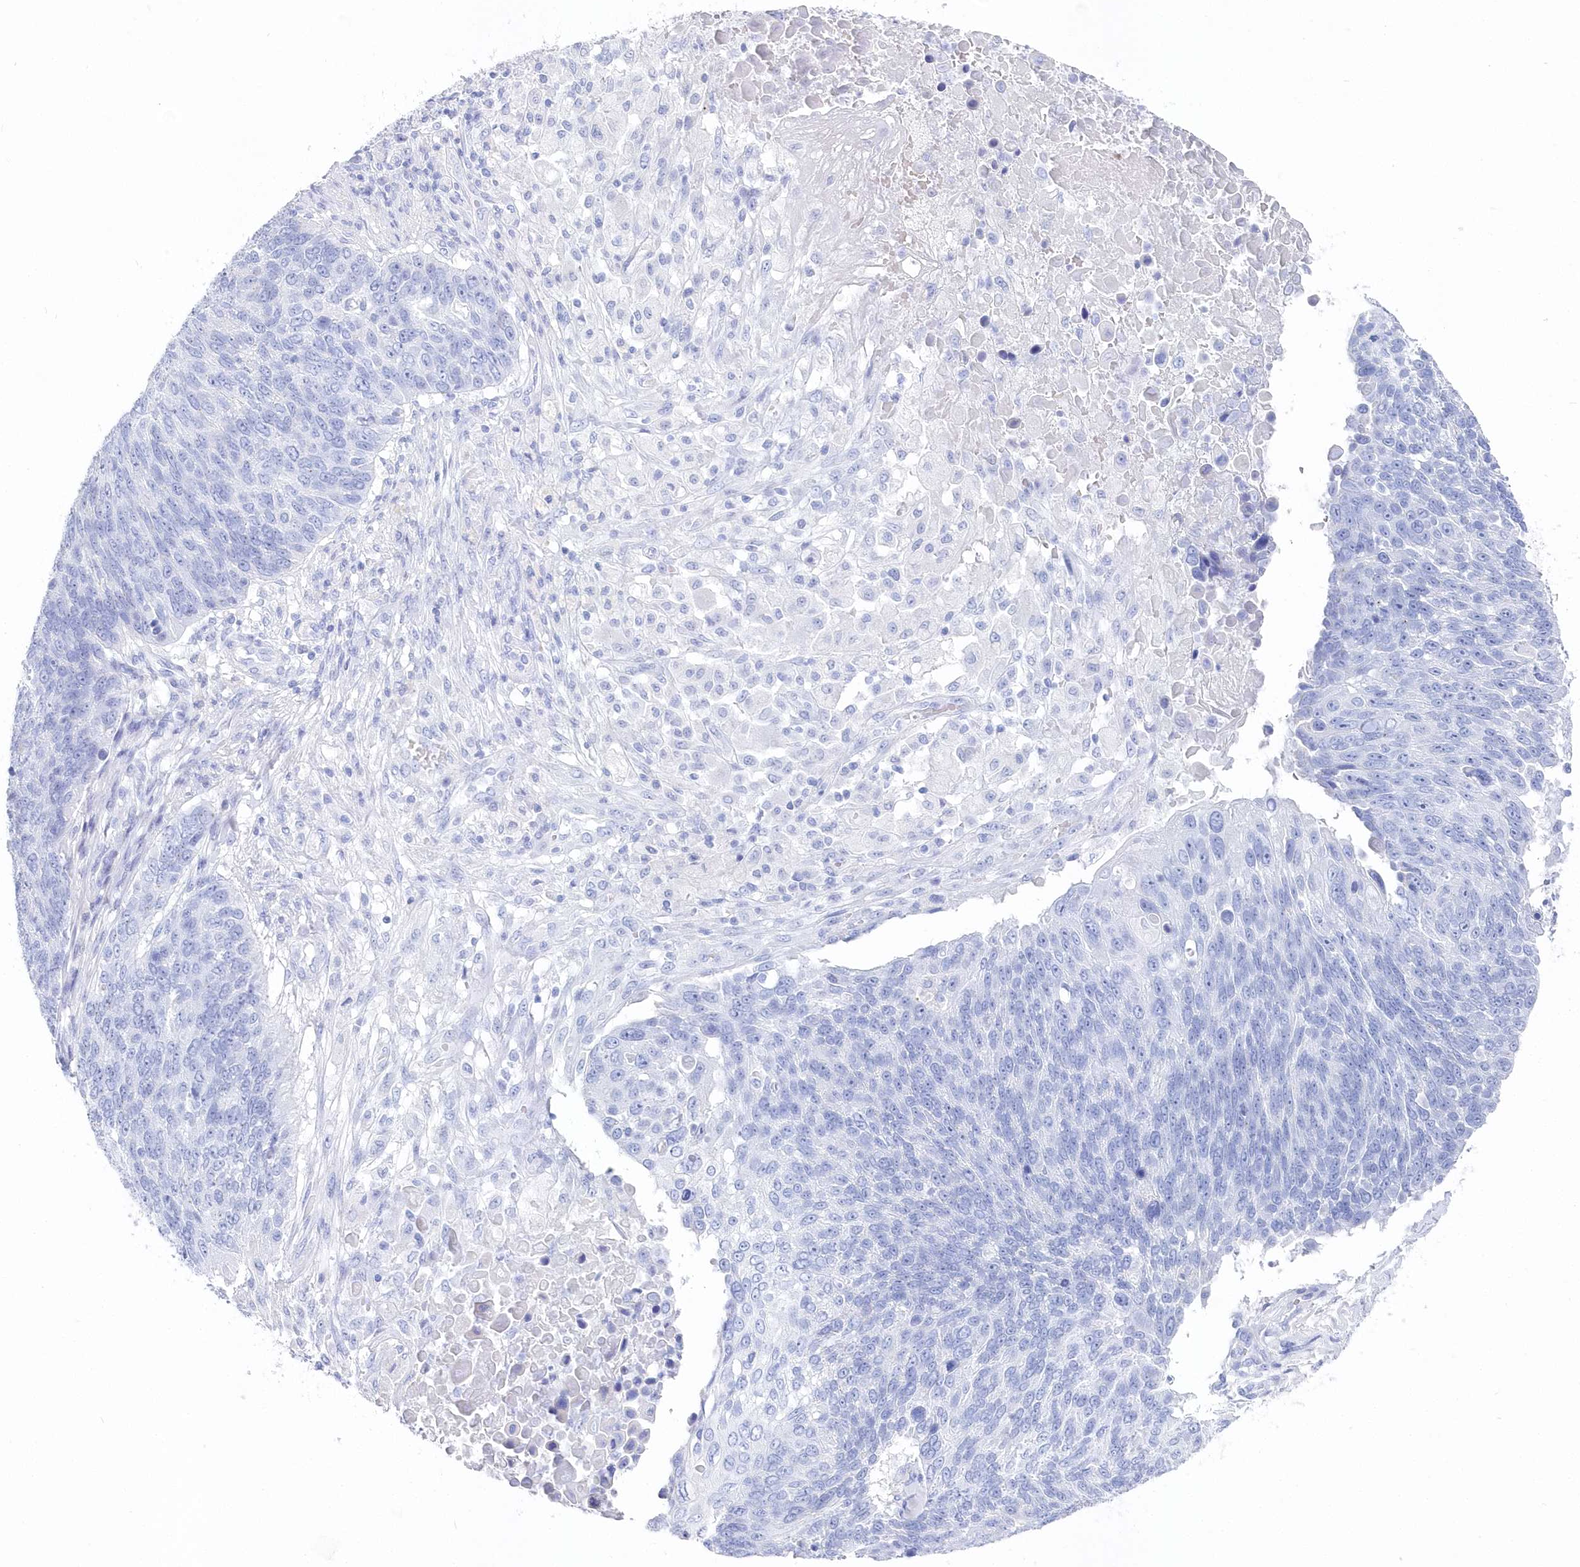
{"staining": {"intensity": "negative", "quantity": "none", "location": "none"}, "tissue": "lung cancer", "cell_type": "Tumor cells", "image_type": "cancer", "snomed": [{"axis": "morphology", "description": "Squamous cell carcinoma, NOS"}, {"axis": "topography", "description": "Lung"}], "caption": "An IHC photomicrograph of squamous cell carcinoma (lung) is shown. There is no staining in tumor cells of squamous cell carcinoma (lung).", "gene": "CSNK1G2", "patient": {"sex": "male", "age": 66}}